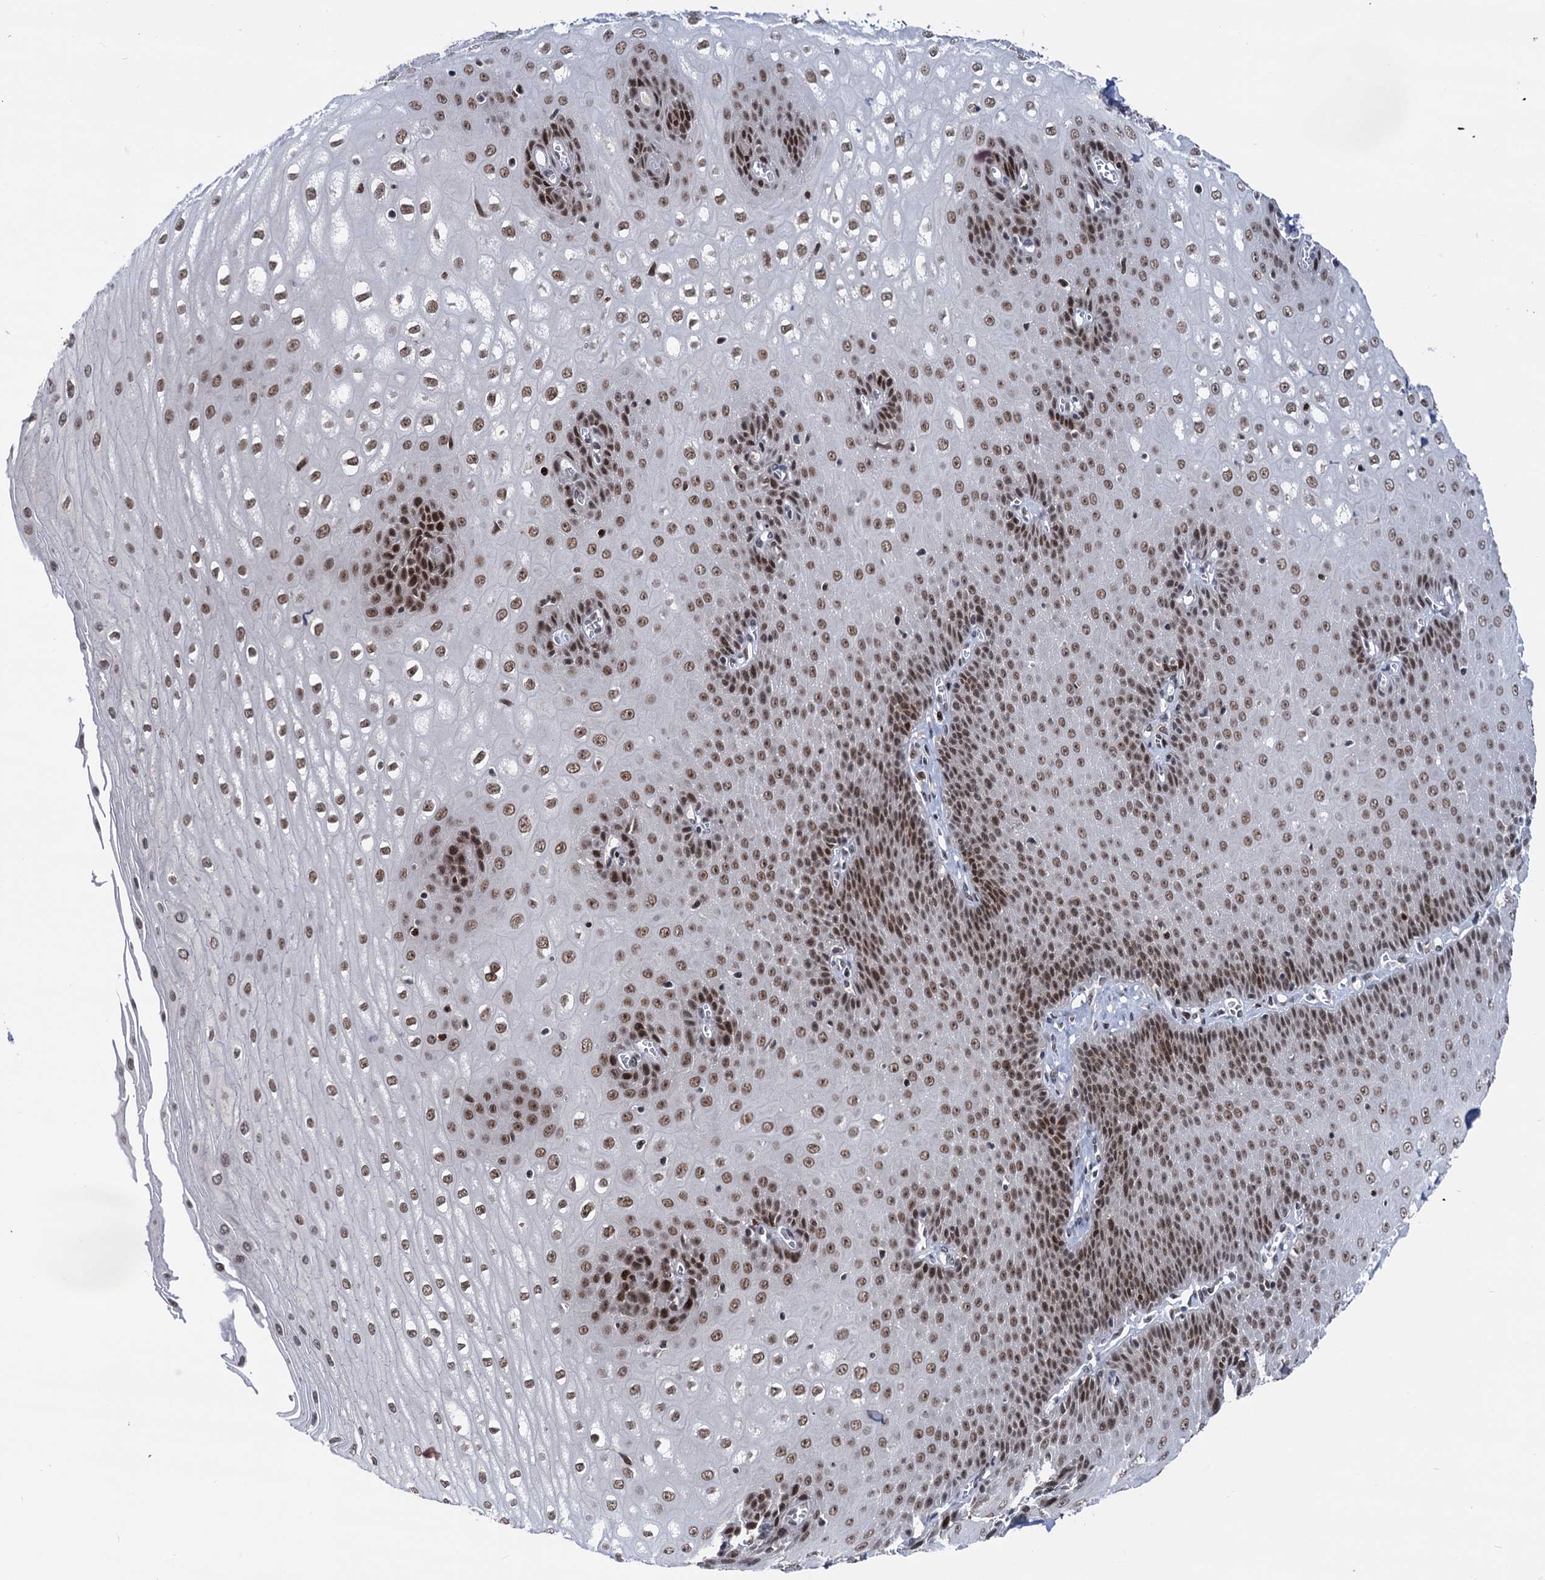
{"staining": {"intensity": "moderate", "quantity": ">75%", "location": "nuclear"}, "tissue": "esophagus", "cell_type": "Squamous epithelial cells", "image_type": "normal", "snomed": [{"axis": "morphology", "description": "Normal tissue, NOS"}, {"axis": "topography", "description": "Esophagus"}], "caption": "A high-resolution histopathology image shows IHC staining of benign esophagus, which reveals moderate nuclear expression in approximately >75% of squamous epithelial cells.", "gene": "ZCCHC10", "patient": {"sex": "male", "age": 60}}